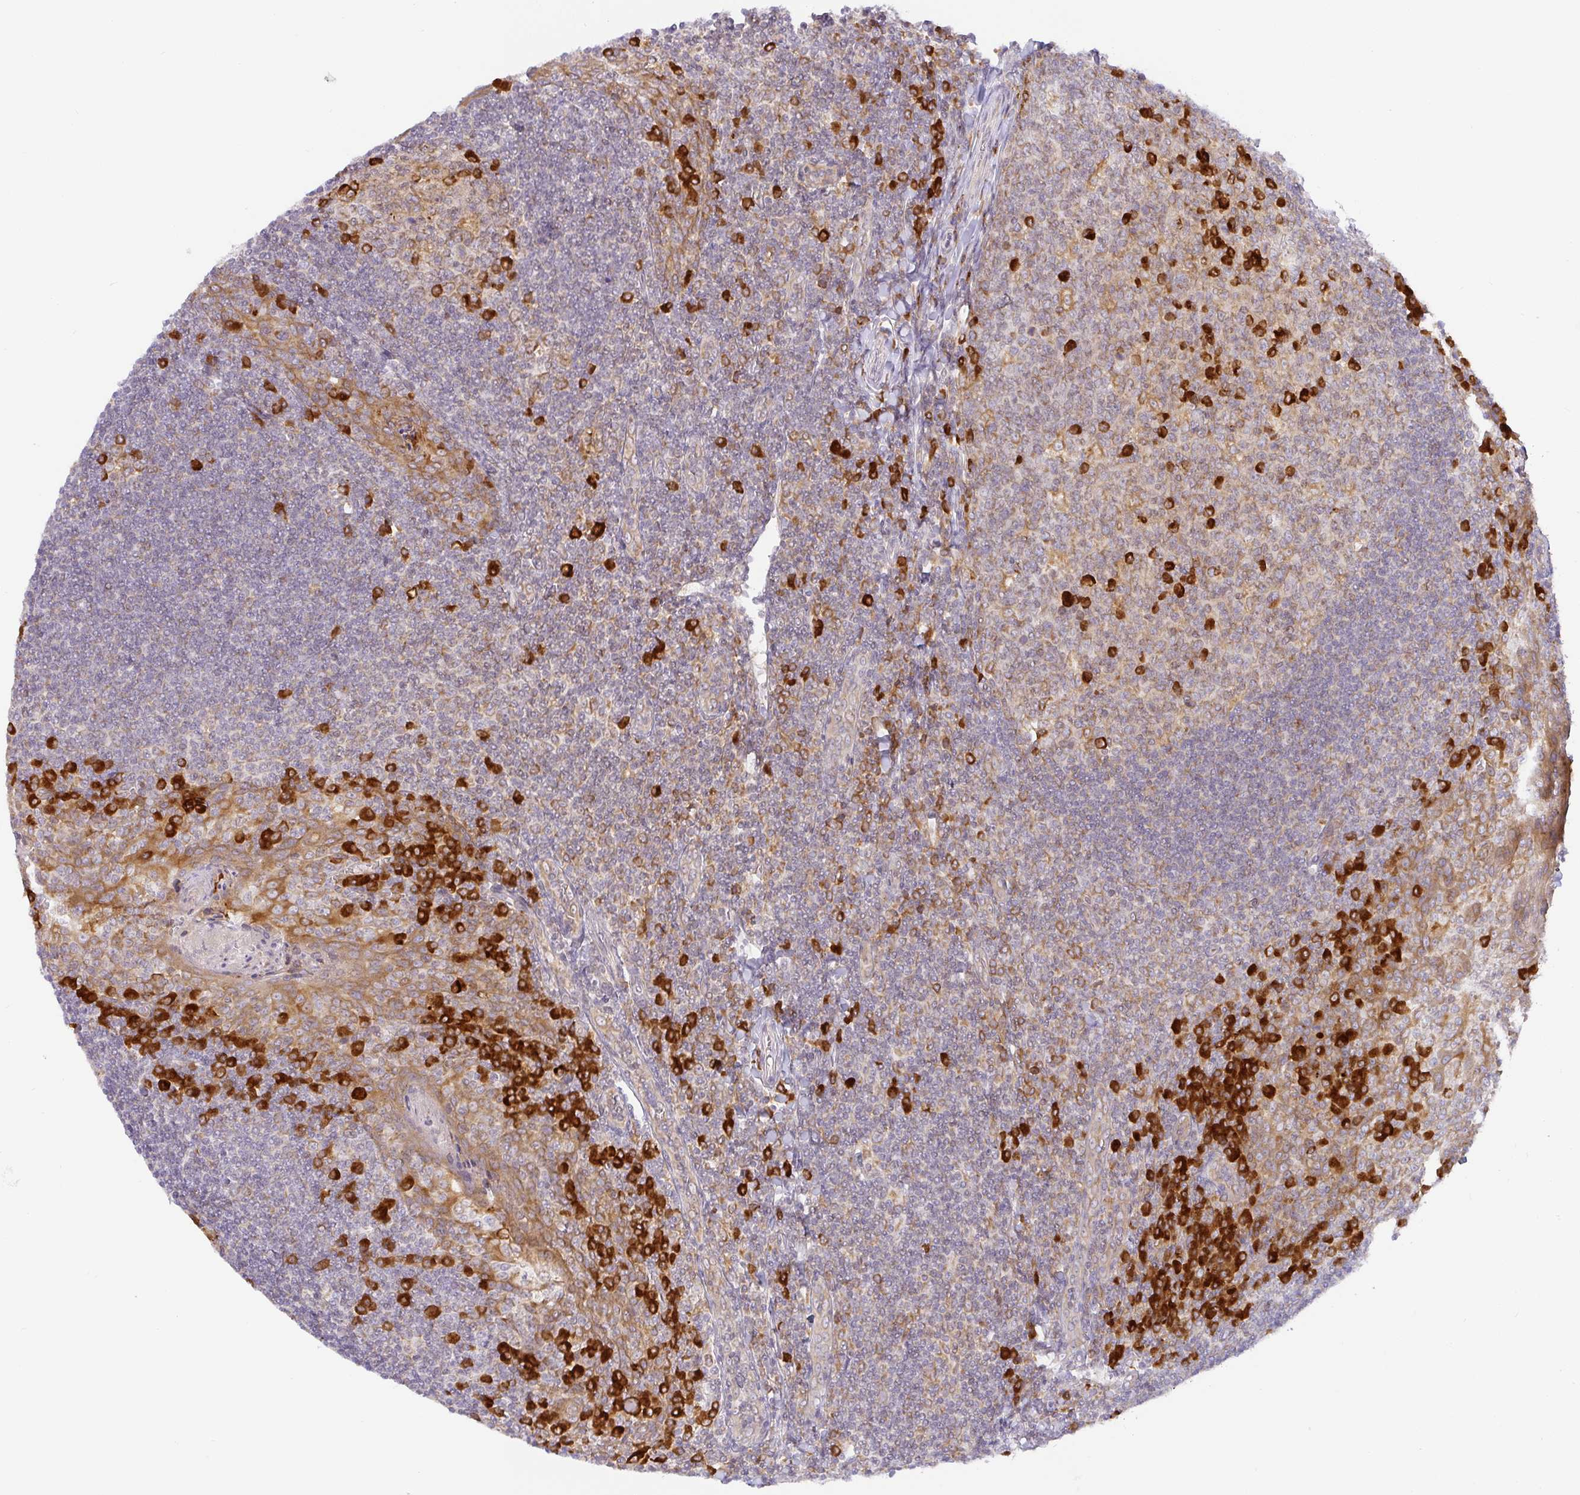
{"staining": {"intensity": "strong", "quantity": "<25%", "location": "cytoplasmic/membranous"}, "tissue": "tonsil", "cell_type": "Germinal center cells", "image_type": "normal", "snomed": [{"axis": "morphology", "description": "Normal tissue, NOS"}, {"axis": "topography", "description": "Tonsil"}], "caption": "Immunohistochemistry (IHC) (DAB (3,3'-diaminobenzidine)) staining of unremarkable human tonsil exhibits strong cytoplasmic/membranous protein expression in about <25% of germinal center cells.", "gene": "DERL2", "patient": {"sex": "male", "age": 27}}